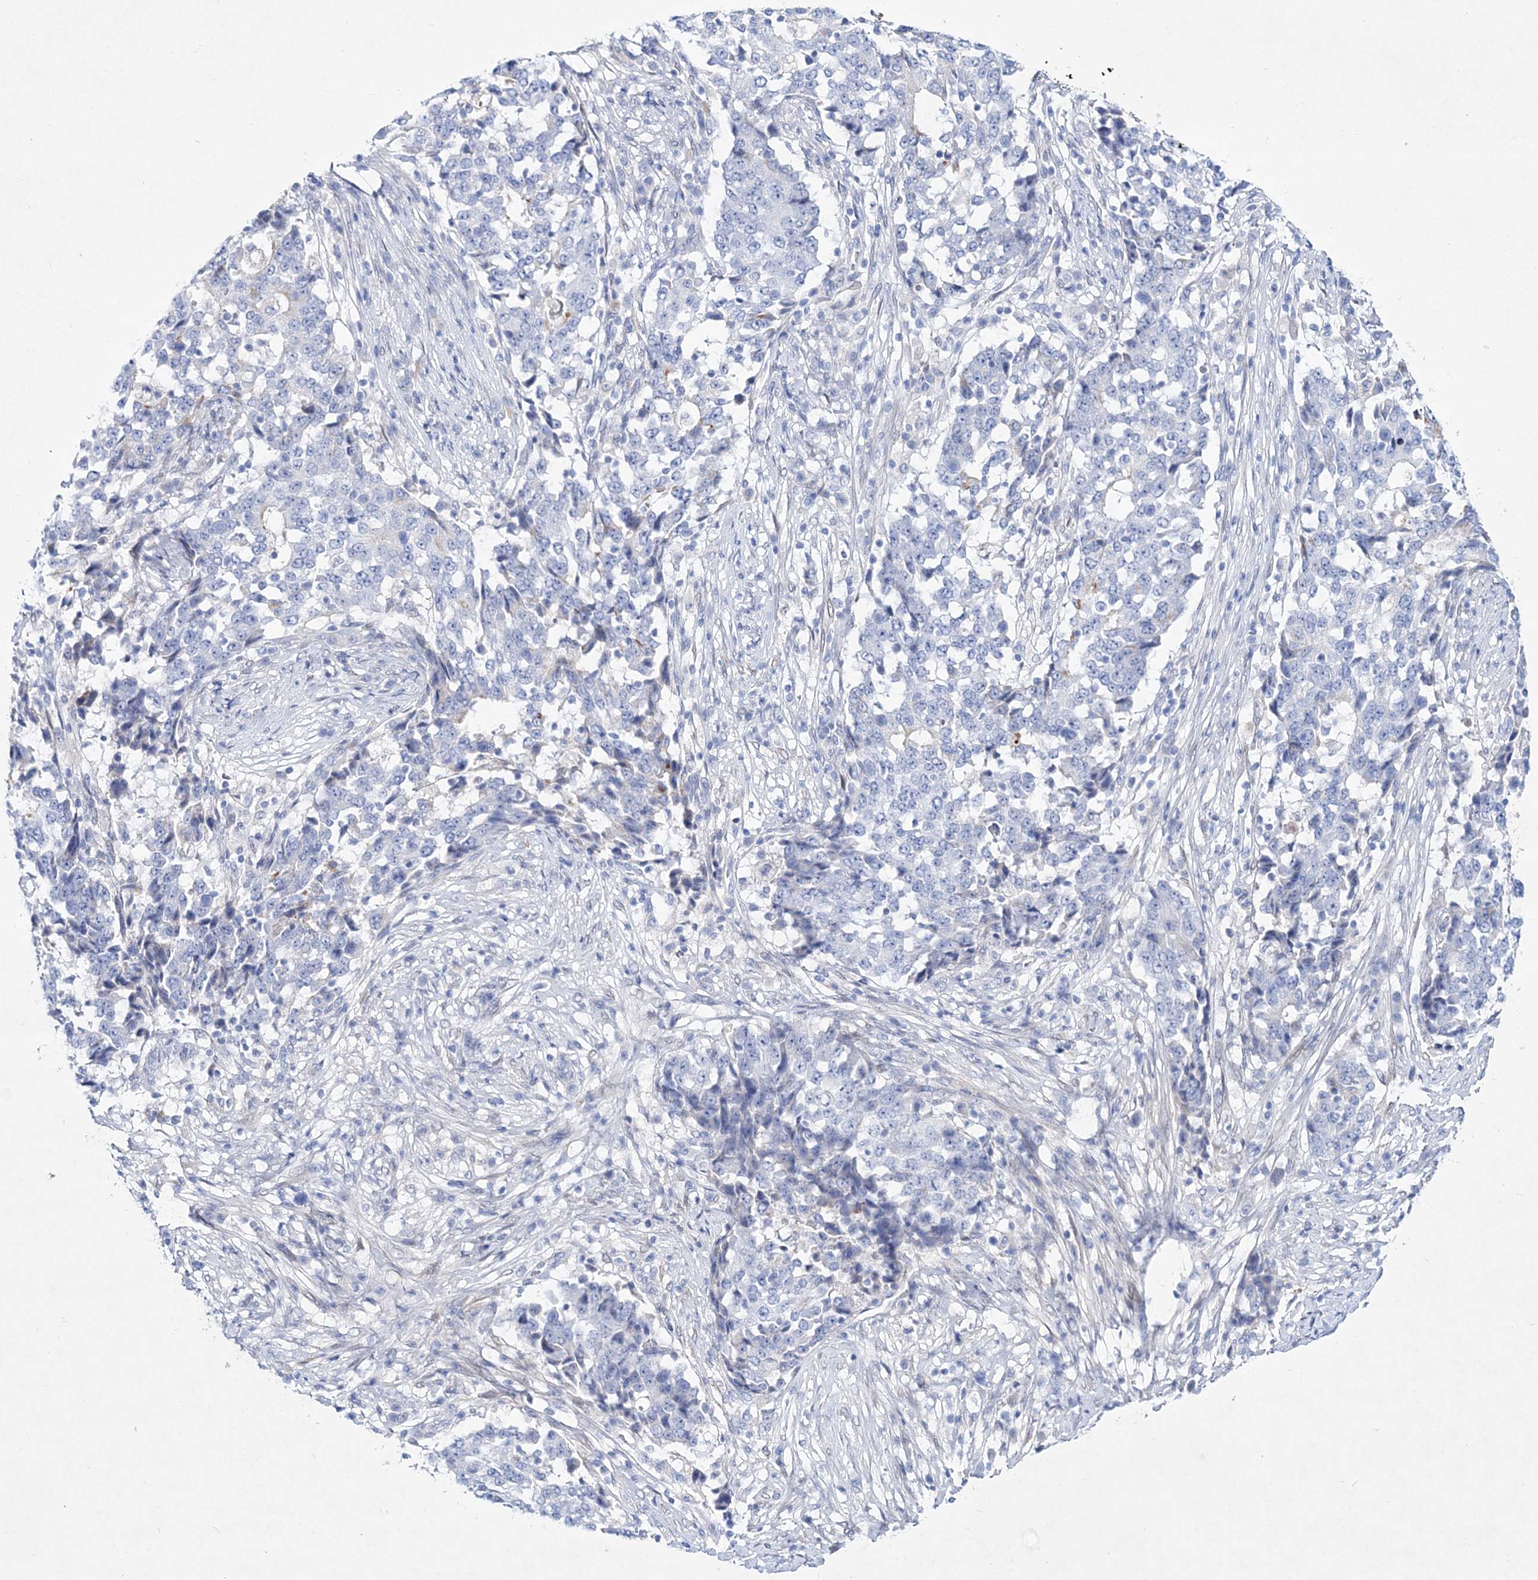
{"staining": {"intensity": "negative", "quantity": "none", "location": "none"}, "tissue": "stomach cancer", "cell_type": "Tumor cells", "image_type": "cancer", "snomed": [{"axis": "morphology", "description": "Adenocarcinoma, NOS"}, {"axis": "topography", "description": "Stomach"}], "caption": "The micrograph demonstrates no significant positivity in tumor cells of adenocarcinoma (stomach).", "gene": "SPINK7", "patient": {"sex": "male", "age": 59}}